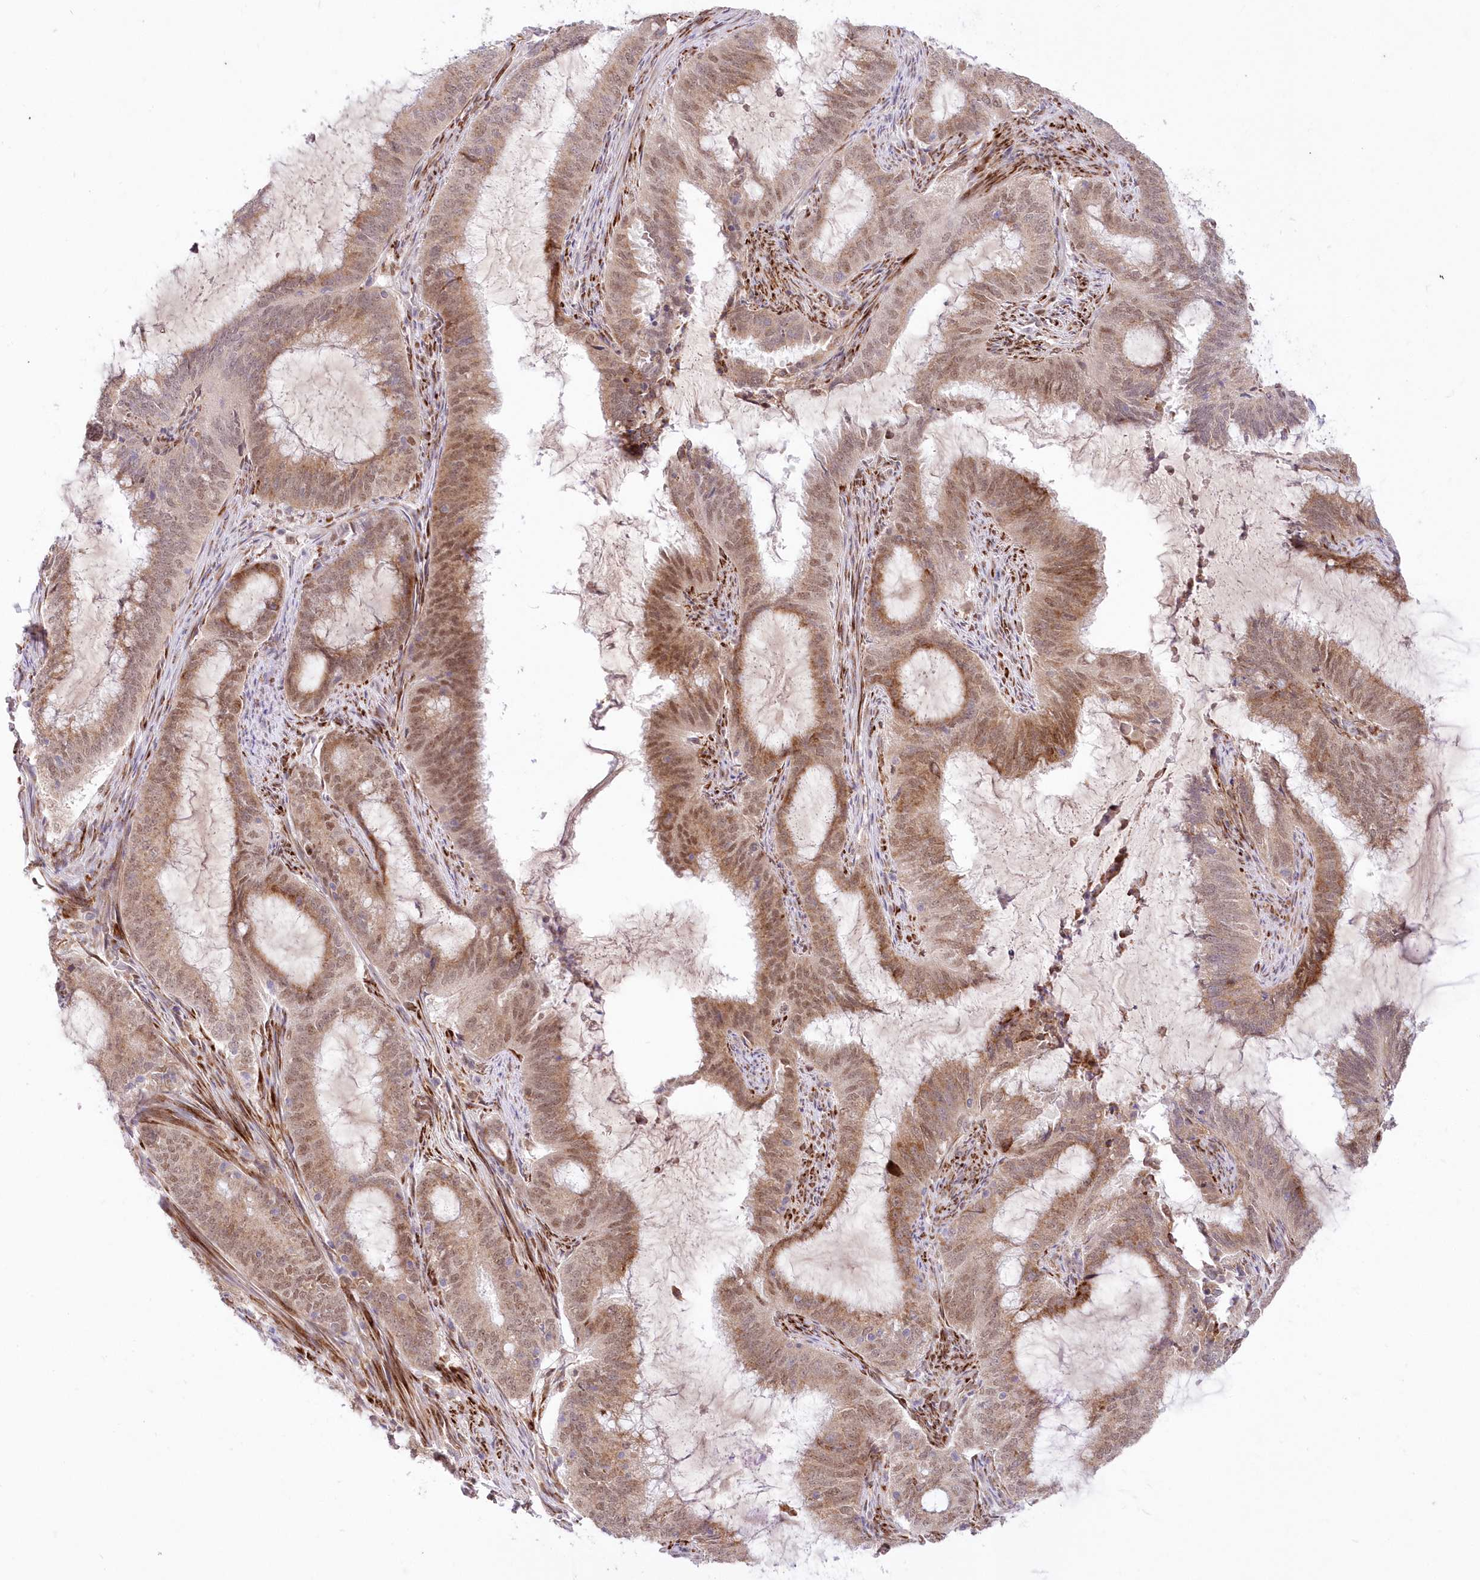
{"staining": {"intensity": "moderate", "quantity": ">75%", "location": "cytoplasmic/membranous,nuclear"}, "tissue": "endometrial cancer", "cell_type": "Tumor cells", "image_type": "cancer", "snomed": [{"axis": "morphology", "description": "Adenocarcinoma, NOS"}, {"axis": "topography", "description": "Endometrium"}], "caption": "Immunohistochemical staining of human adenocarcinoma (endometrial) exhibits medium levels of moderate cytoplasmic/membranous and nuclear expression in approximately >75% of tumor cells.", "gene": "LDB1", "patient": {"sex": "female", "age": 51}}